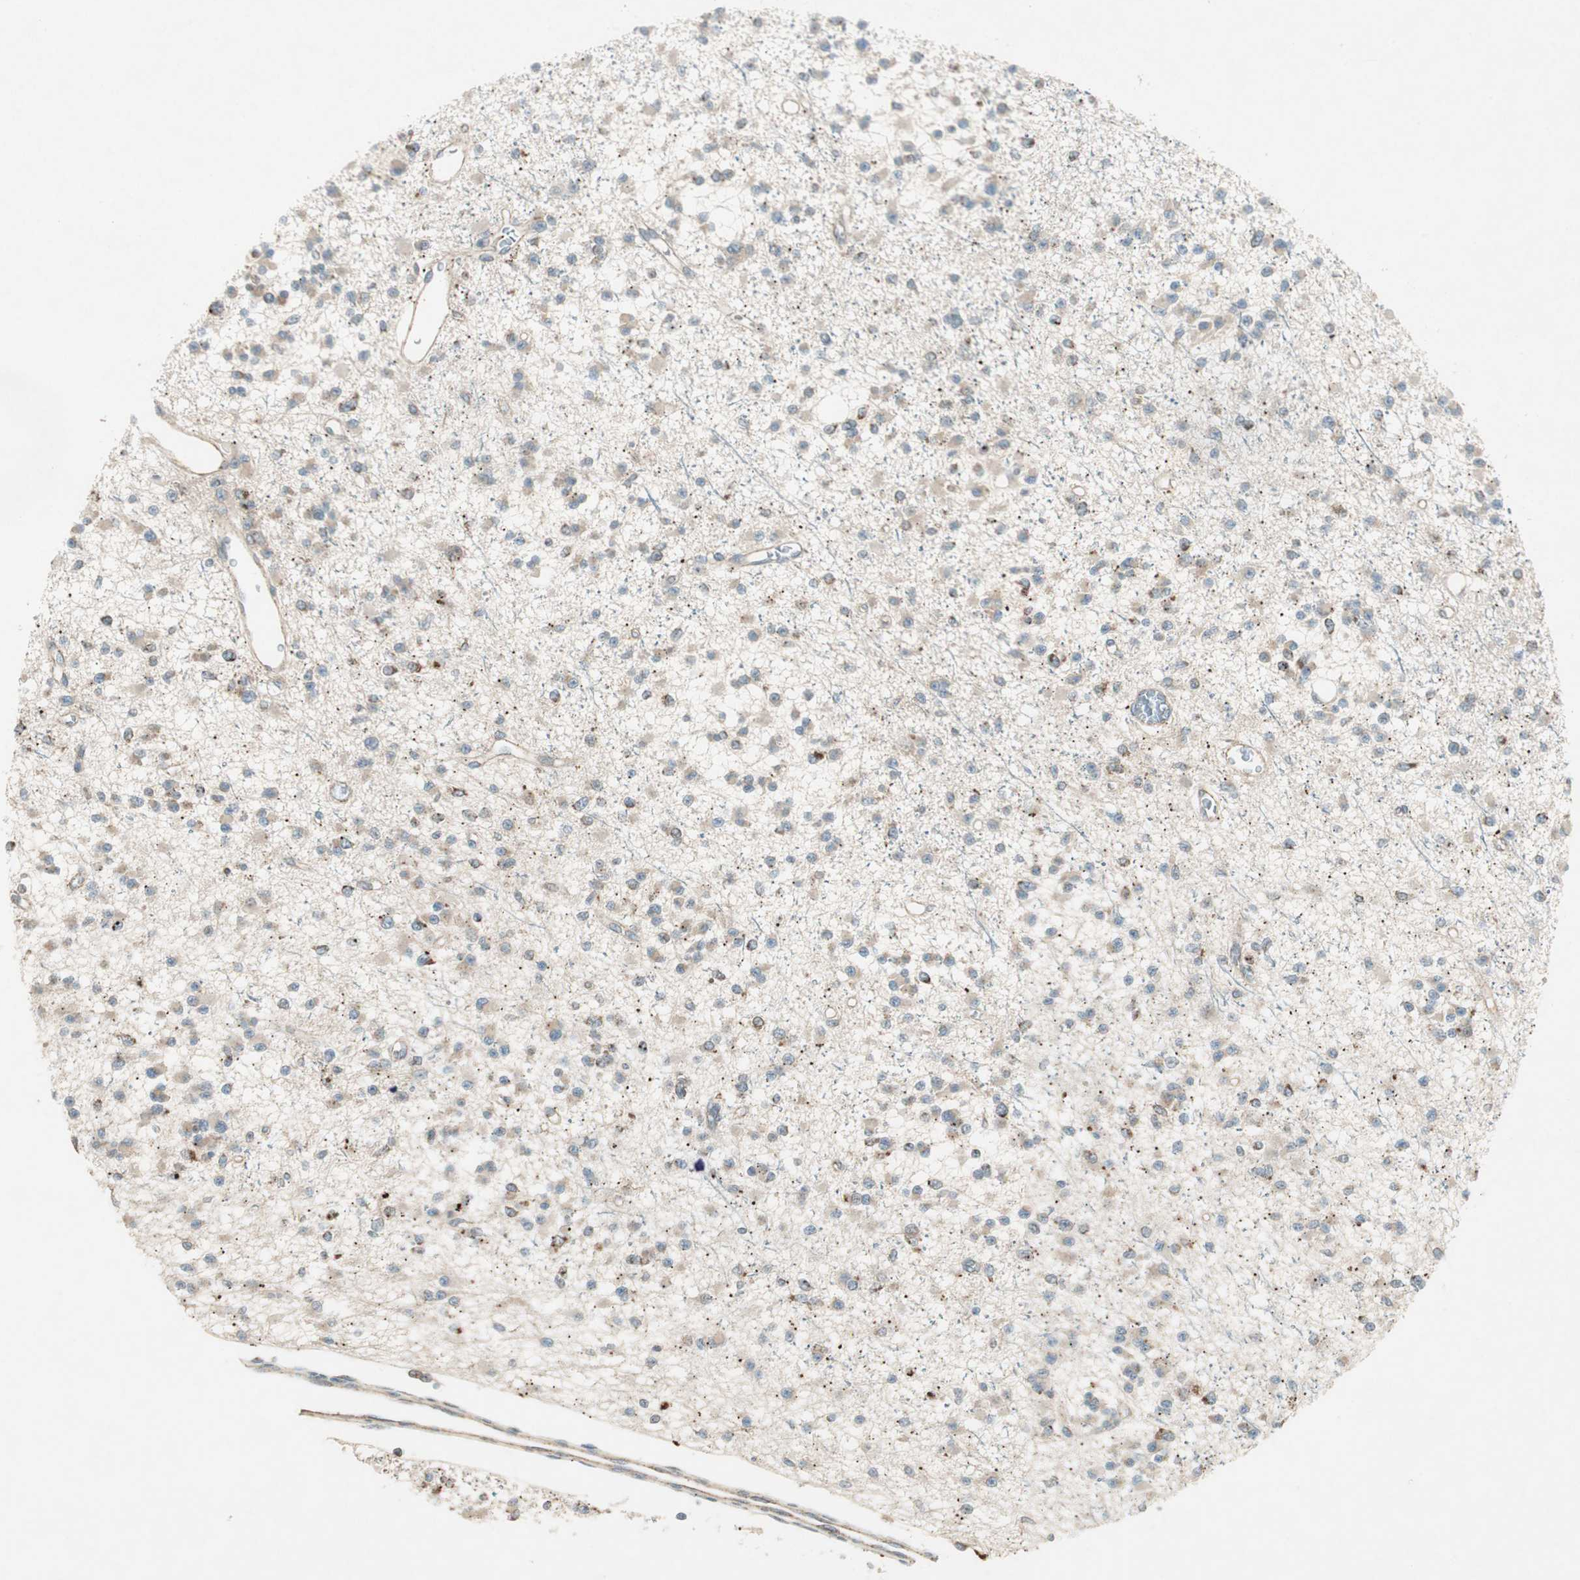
{"staining": {"intensity": "moderate", "quantity": ">75%", "location": "cytoplasmic/membranous"}, "tissue": "glioma", "cell_type": "Tumor cells", "image_type": "cancer", "snomed": [{"axis": "morphology", "description": "Glioma, malignant, Low grade"}, {"axis": "topography", "description": "Brain"}], "caption": "Protein staining demonstrates moderate cytoplasmic/membranous positivity in approximately >75% of tumor cells in malignant low-grade glioma. (Stains: DAB in brown, nuclei in blue, Microscopy: brightfield microscopy at high magnification).", "gene": "CHADL", "patient": {"sex": "female", "age": 22}}